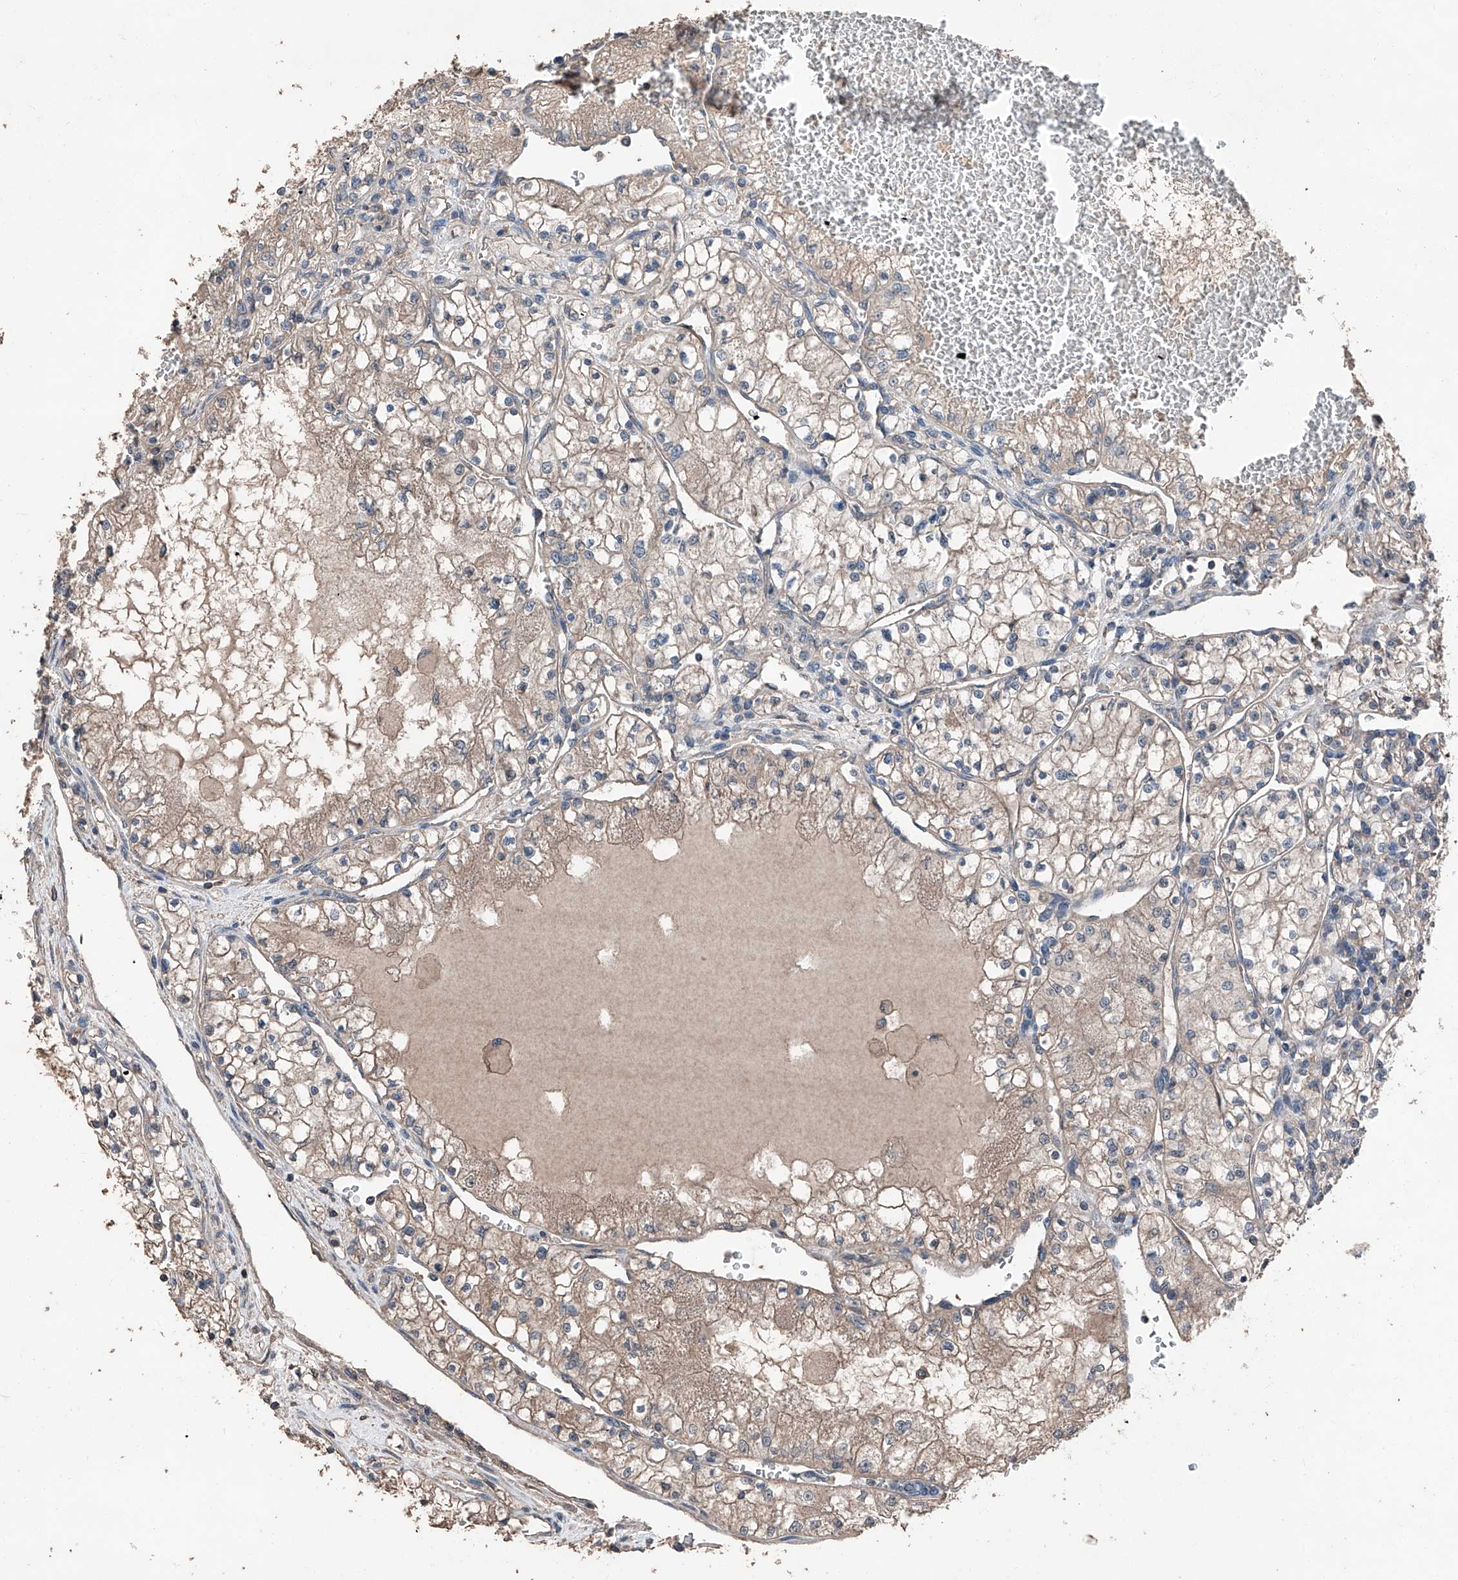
{"staining": {"intensity": "weak", "quantity": ">75%", "location": "cytoplasmic/membranous"}, "tissue": "renal cancer", "cell_type": "Tumor cells", "image_type": "cancer", "snomed": [{"axis": "morphology", "description": "Normal tissue, NOS"}, {"axis": "morphology", "description": "Adenocarcinoma, NOS"}, {"axis": "topography", "description": "Kidney"}], "caption": "Approximately >75% of tumor cells in human renal cancer reveal weak cytoplasmic/membranous protein expression as visualized by brown immunohistochemical staining.", "gene": "MAMLD1", "patient": {"sex": "male", "age": 68}}